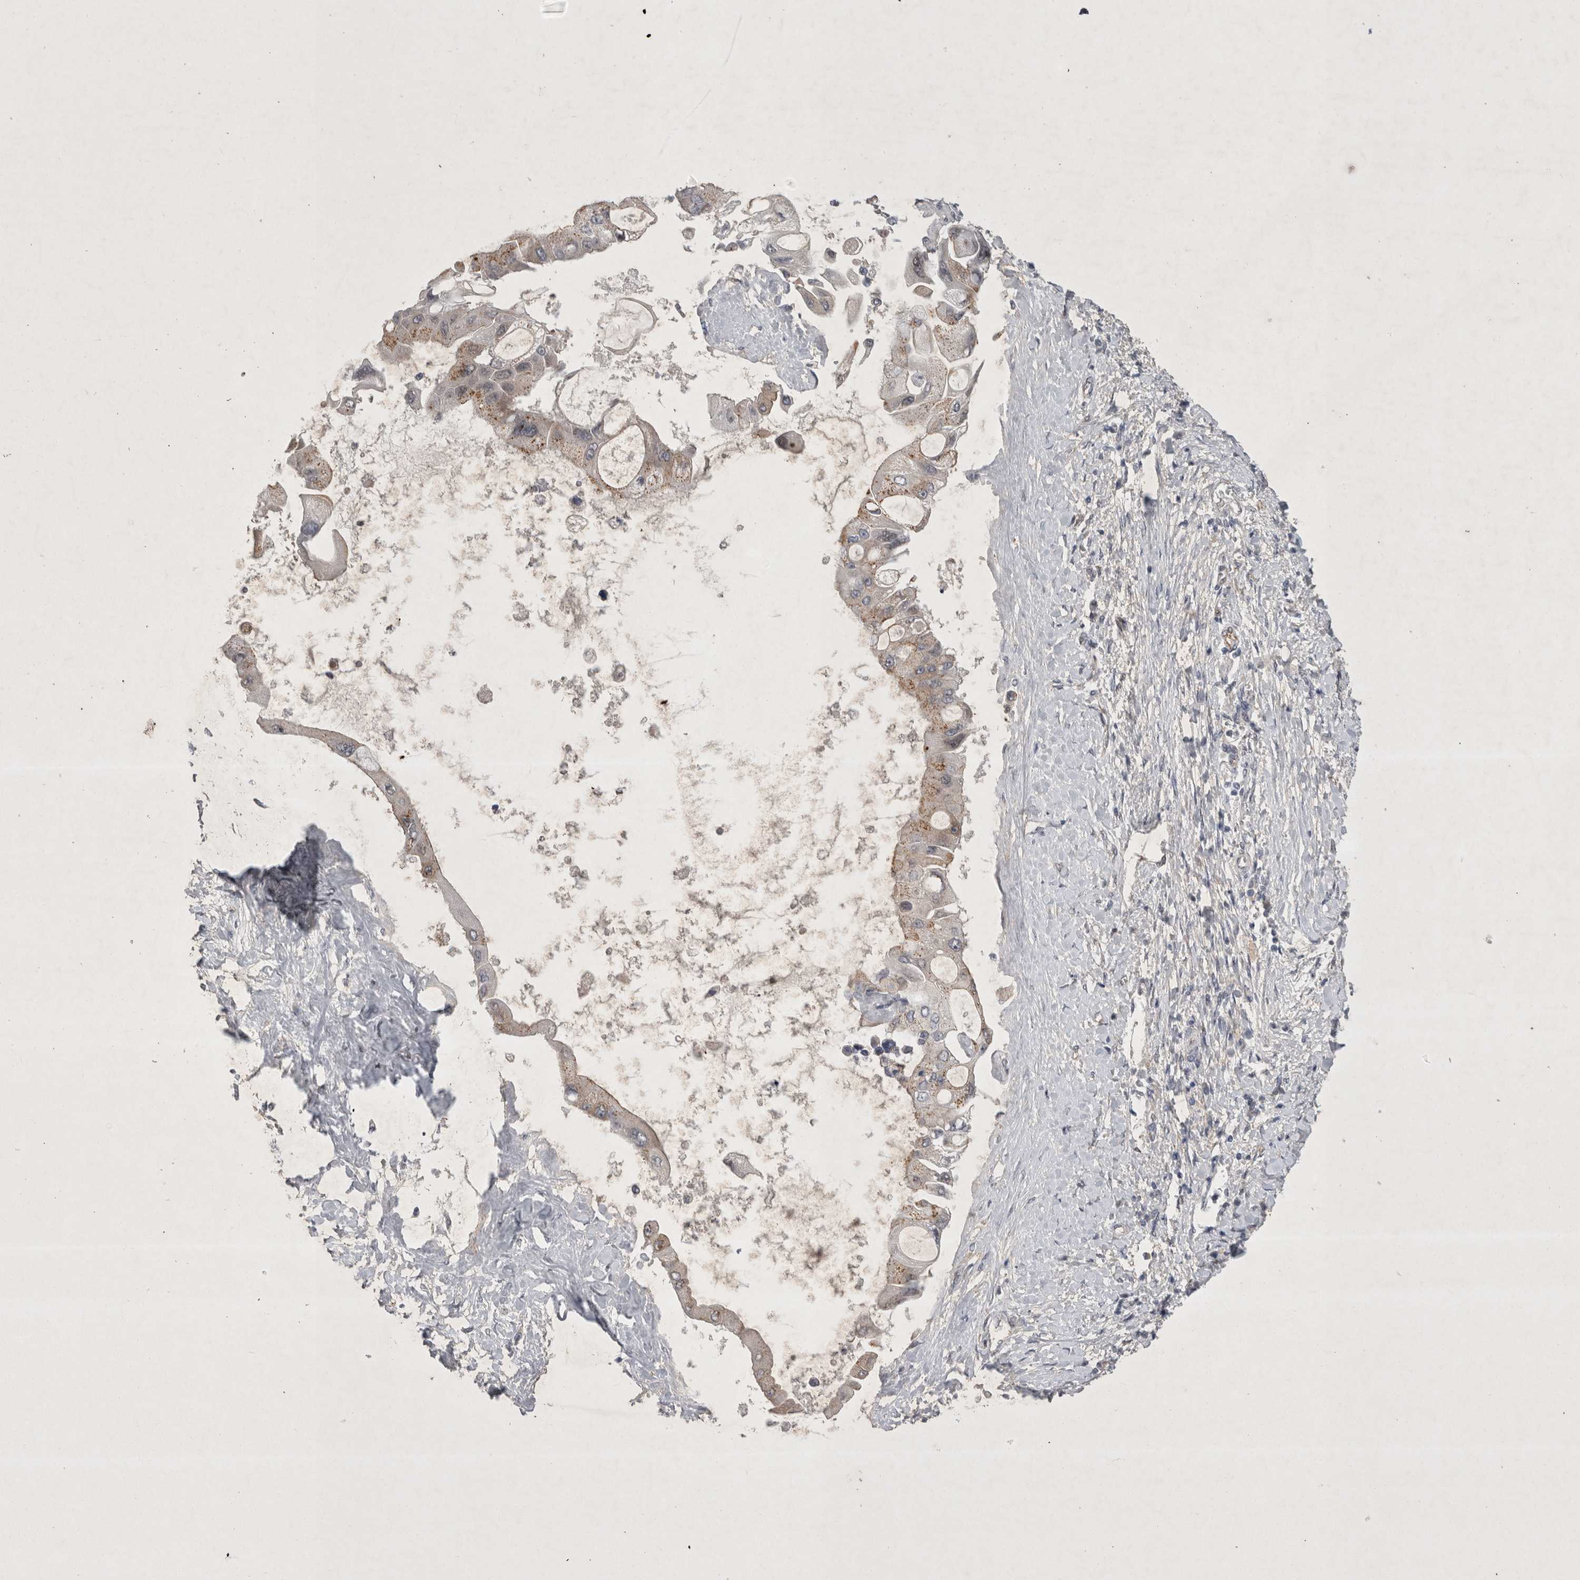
{"staining": {"intensity": "weak", "quantity": ">75%", "location": "cytoplasmic/membranous"}, "tissue": "liver cancer", "cell_type": "Tumor cells", "image_type": "cancer", "snomed": [{"axis": "morphology", "description": "Cholangiocarcinoma"}, {"axis": "topography", "description": "Liver"}], "caption": "Liver cholangiocarcinoma stained with a protein marker demonstrates weak staining in tumor cells.", "gene": "PARP11", "patient": {"sex": "male", "age": 50}}